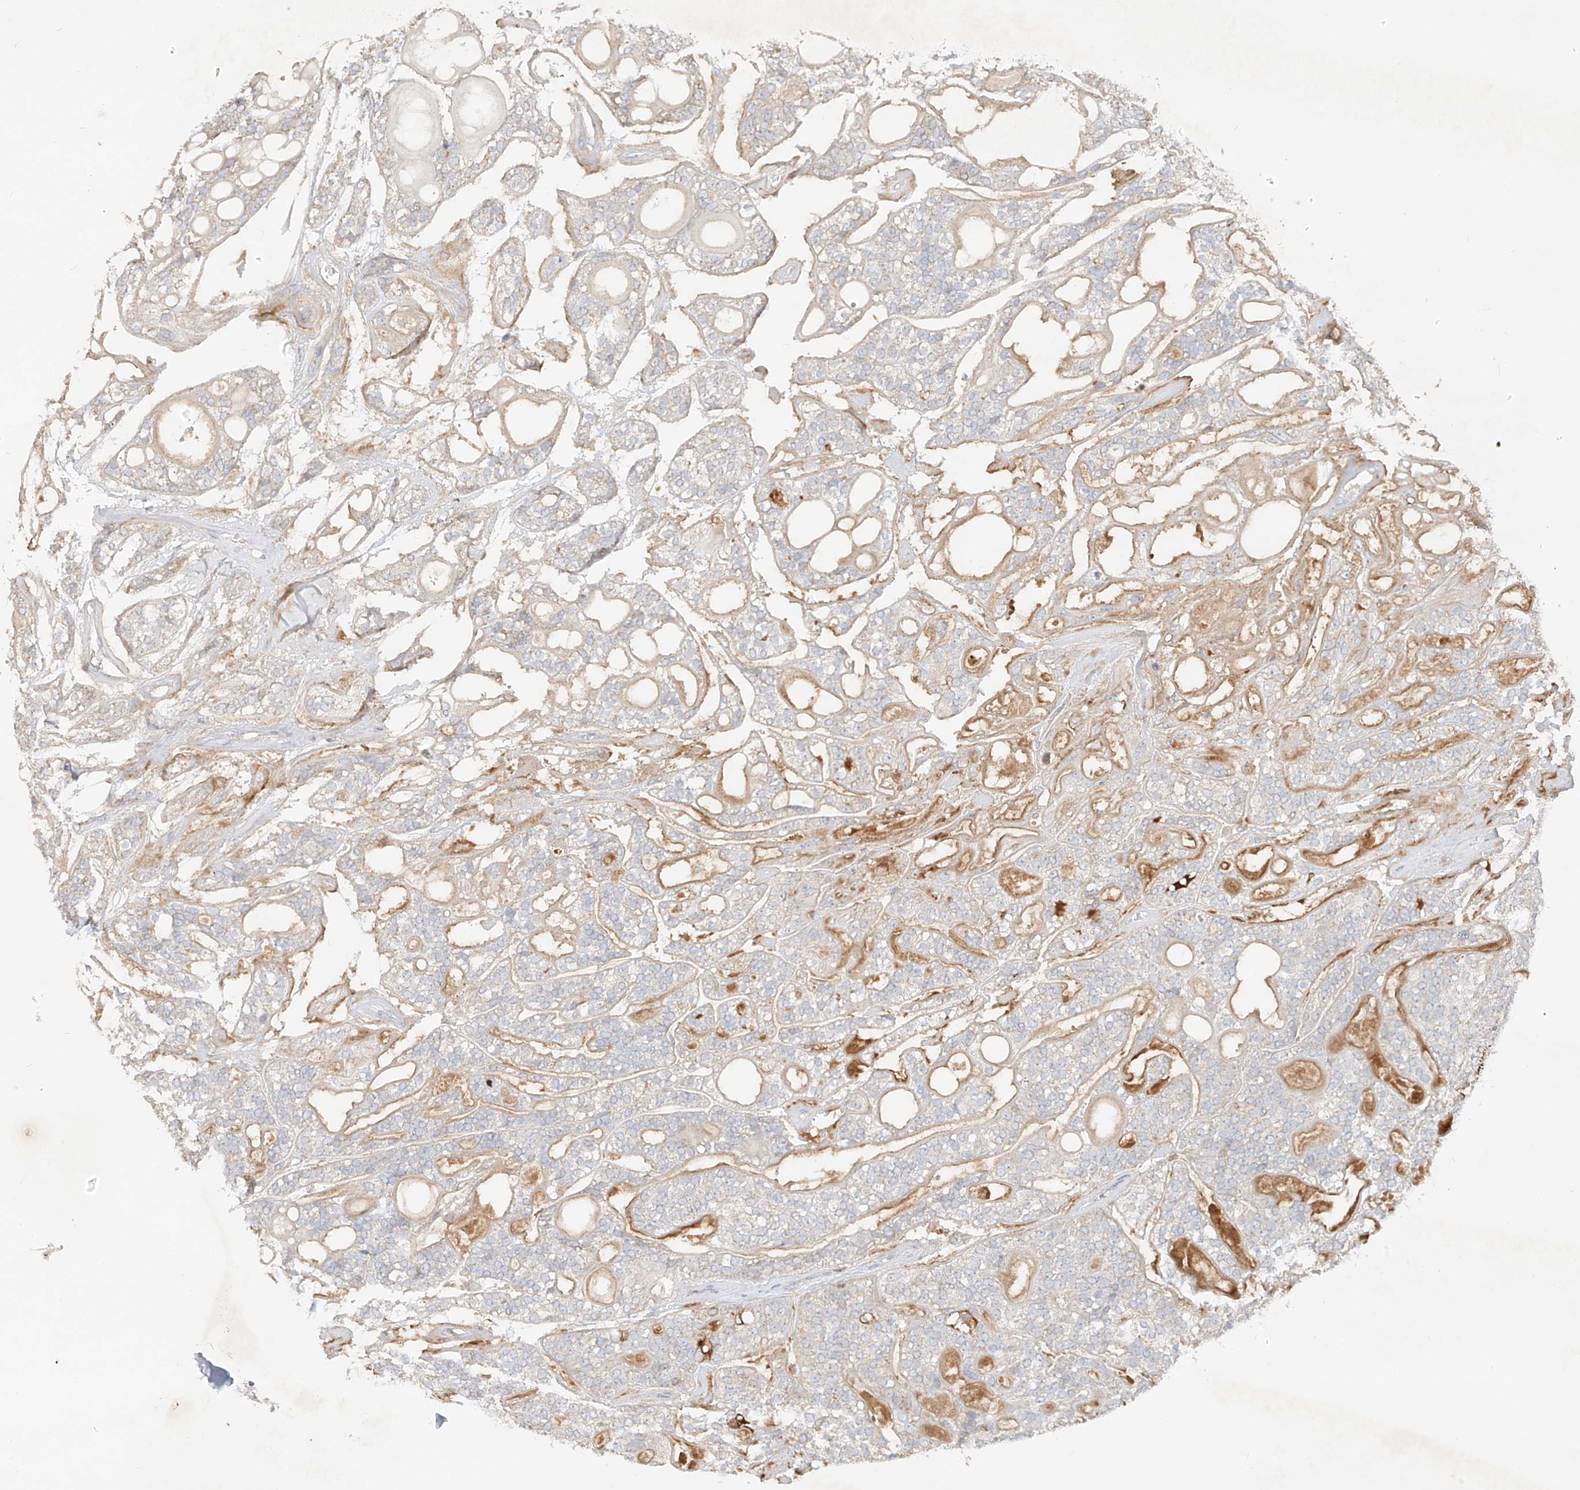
{"staining": {"intensity": "negative", "quantity": "none", "location": "none"}, "tissue": "head and neck cancer", "cell_type": "Tumor cells", "image_type": "cancer", "snomed": [{"axis": "morphology", "description": "Adenocarcinoma, NOS"}, {"axis": "topography", "description": "Head-Neck"}], "caption": "High magnification brightfield microscopy of head and neck adenocarcinoma stained with DAB (3,3'-diaminobenzidine) (brown) and counterstained with hematoxylin (blue): tumor cells show no significant positivity.", "gene": "KPNA7", "patient": {"sex": "male", "age": 66}}